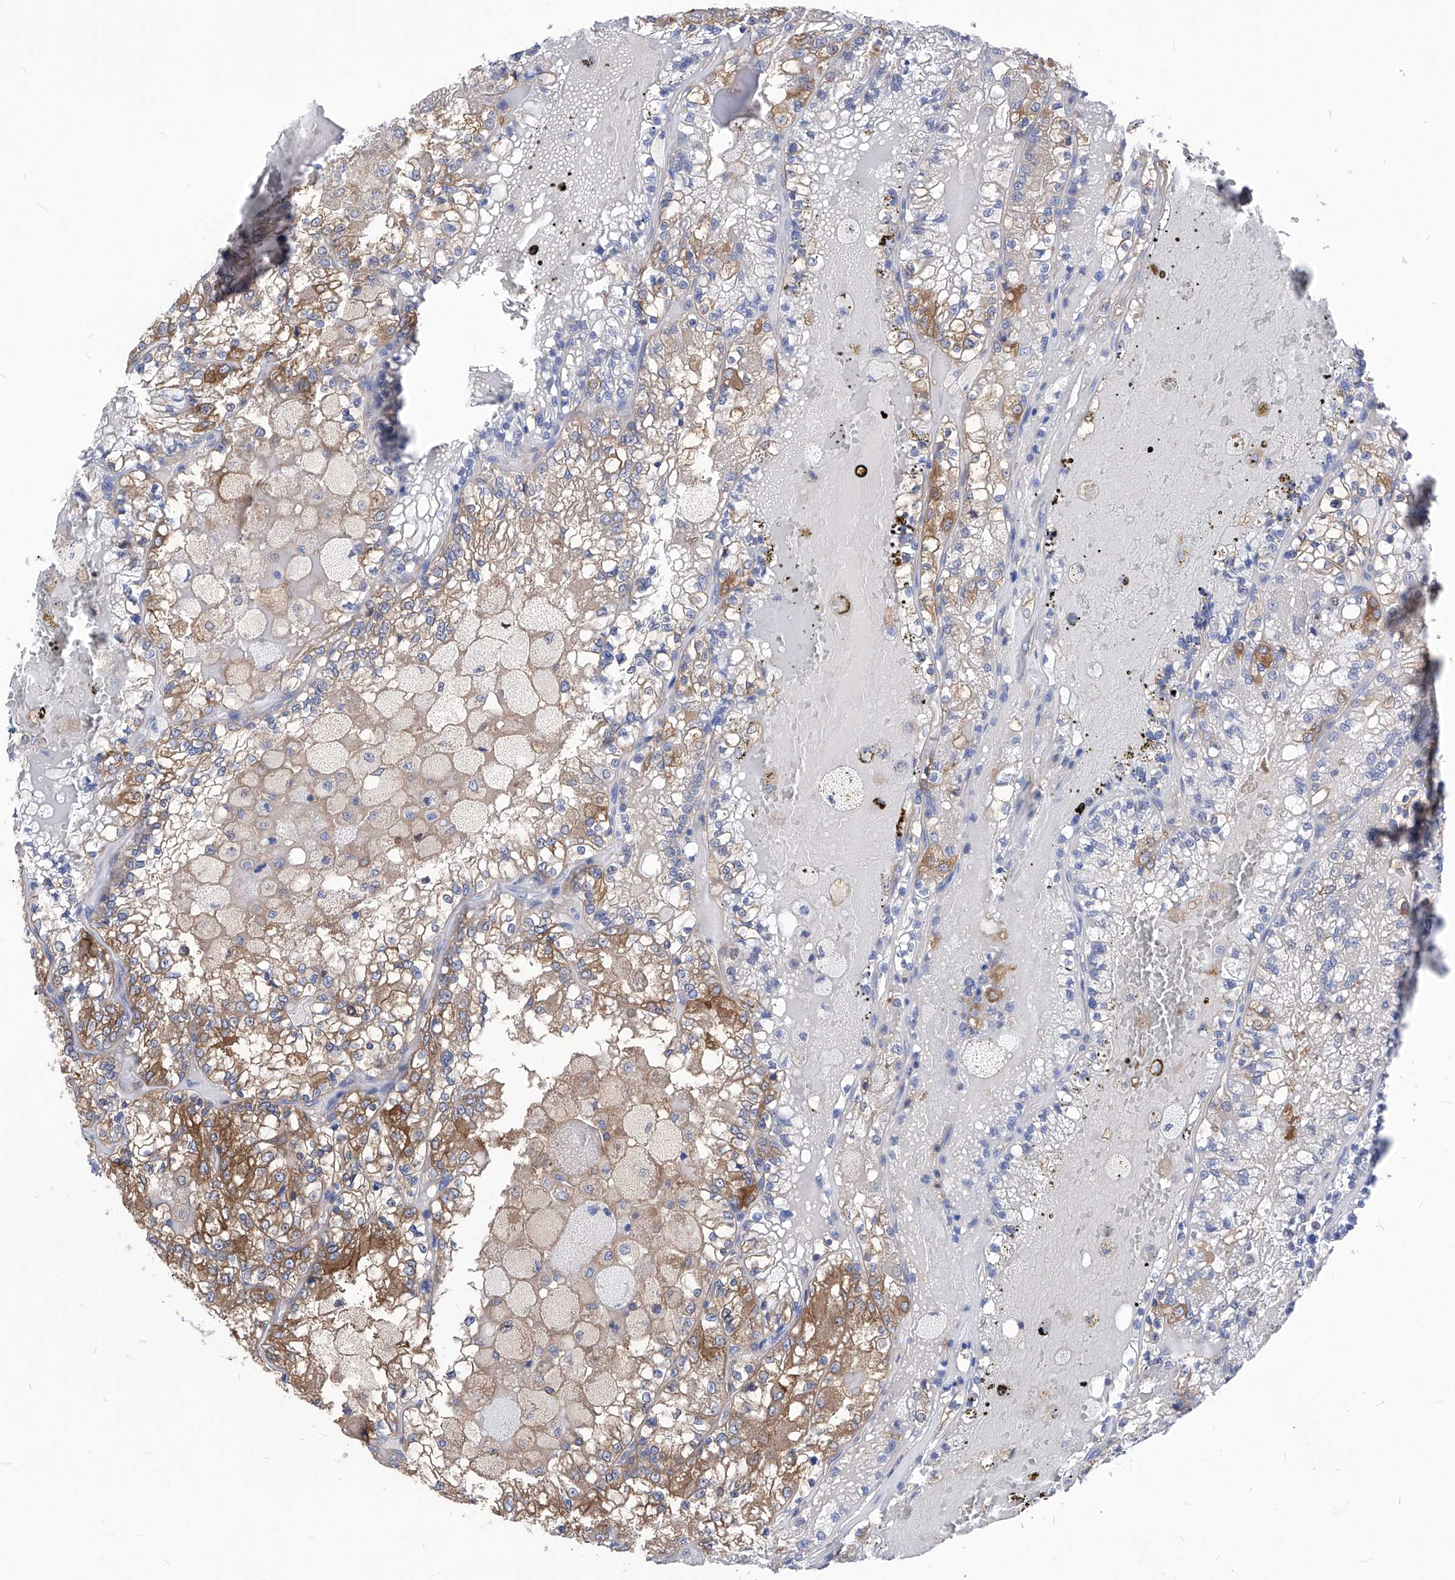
{"staining": {"intensity": "moderate", "quantity": "25%-75%", "location": "cytoplasmic/membranous"}, "tissue": "renal cancer", "cell_type": "Tumor cells", "image_type": "cancer", "snomed": [{"axis": "morphology", "description": "Adenocarcinoma, NOS"}, {"axis": "topography", "description": "Kidney"}], "caption": "This histopathology image shows adenocarcinoma (renal) stained with IHC to label a protein in brown. The cytoplasmic/membranous of tumor cells show moderate positivity for the protein. Nuclei are counter-stained blue.", "gene": "XPNPEP1", "patient": {"sex": "female", "age": 56}}